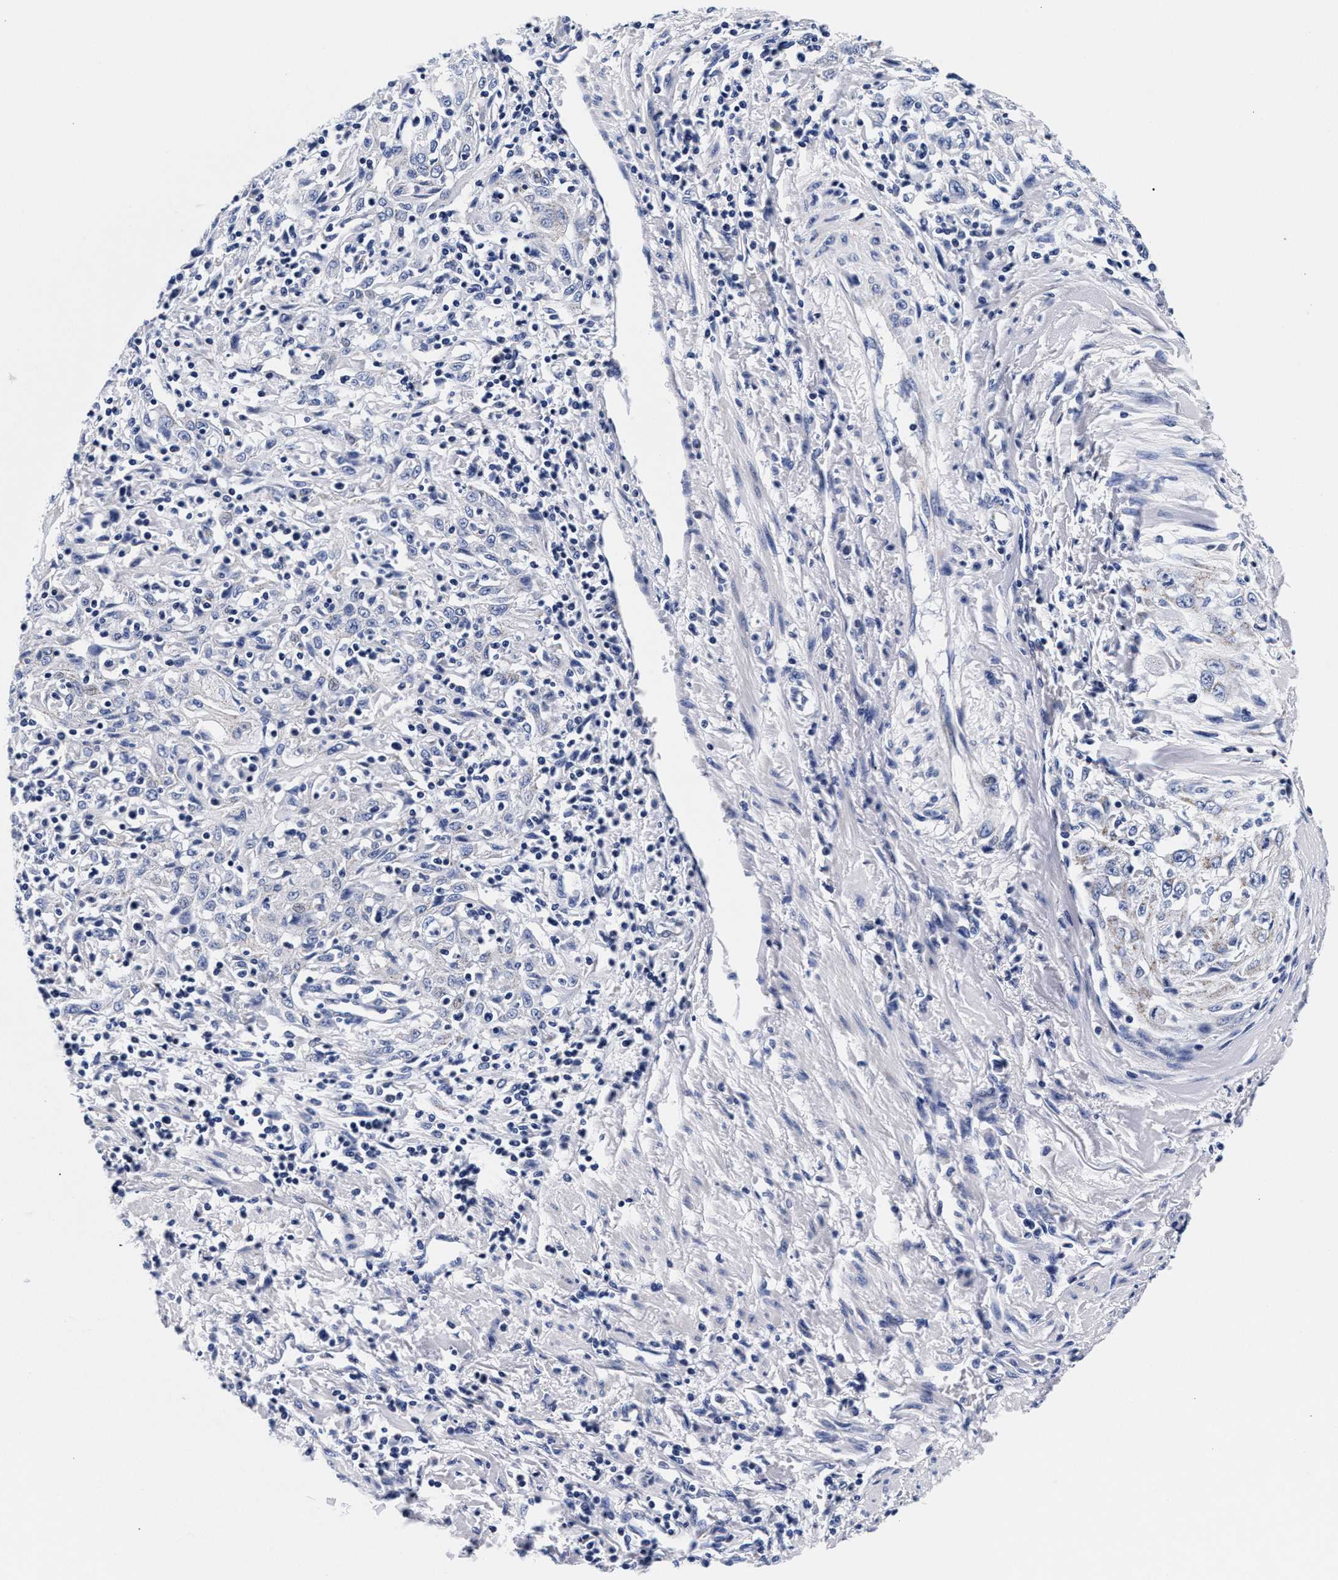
{"staining": {"intensity": "moderate", "quantity": "<25%", "location": "cytoplasmic/membranous"}, "tissue": "skin cancer", "cell_type": "Tumor cells", "image_type": "cancer", "snomed": [{"axis": "morphology", "description": "Squamous cell carcinoma, NOS"}, {"axis": "morphology", "description": "Squamous cell carcinoma, metastatic, NOS"}, {"axis": "topography", "description": "Skin"}, {"axis": "topography", "description": "Lymph node"}], "caption": "Immunohistochemical staining of skin metastatic squamous cell carcinoma displays low levels of moderate cytoplasmic/membranous staining in approximately <25% of tumor cells.", "gene": "RAB3B", "patient": {"sex": "male", "age": 75}}